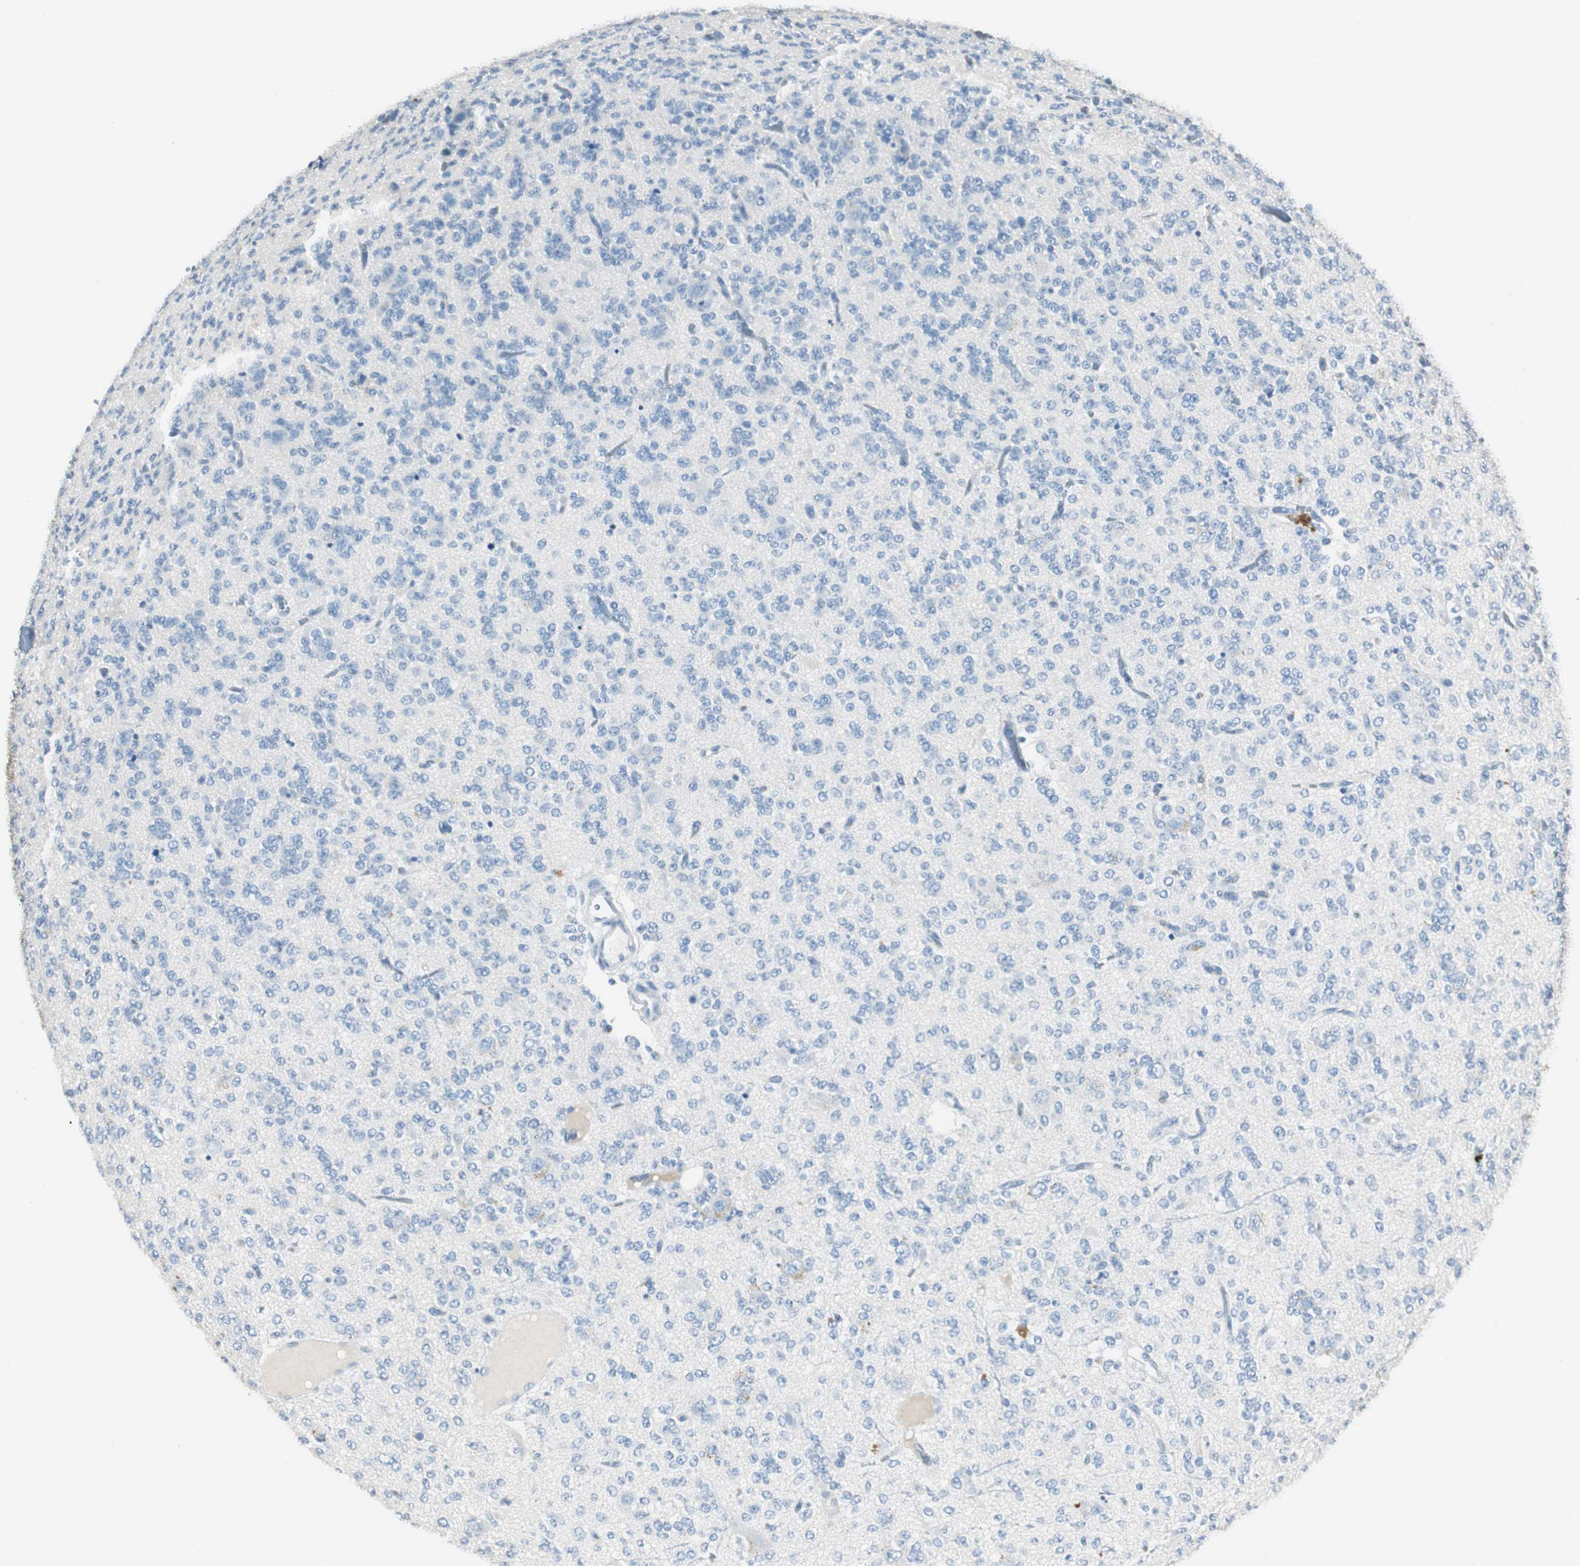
{"staining": {"intensity": "negative", "quantity": "none", "location": "none"}, "tissue": "glioma", "cell_type": "Tumor cells", "image_type": "cancer", "snomed": [{"axis": "morphology", "description": "Glioma, malignant, Low grade"}, {"axis": "topography", "description": "Brain"}], "caption": "A histopathology image of glioma stained for a protein demonstrates no brown staining in tumor cells. Brightfield microscopy of immunohistochemistry stained with DAB (3,3'-diaminobenzidine) (brown) and hematoxylin (blue), captured at high magnification.", "gene": "LRP2", "patient": {"sex": "male", "age": 38}}